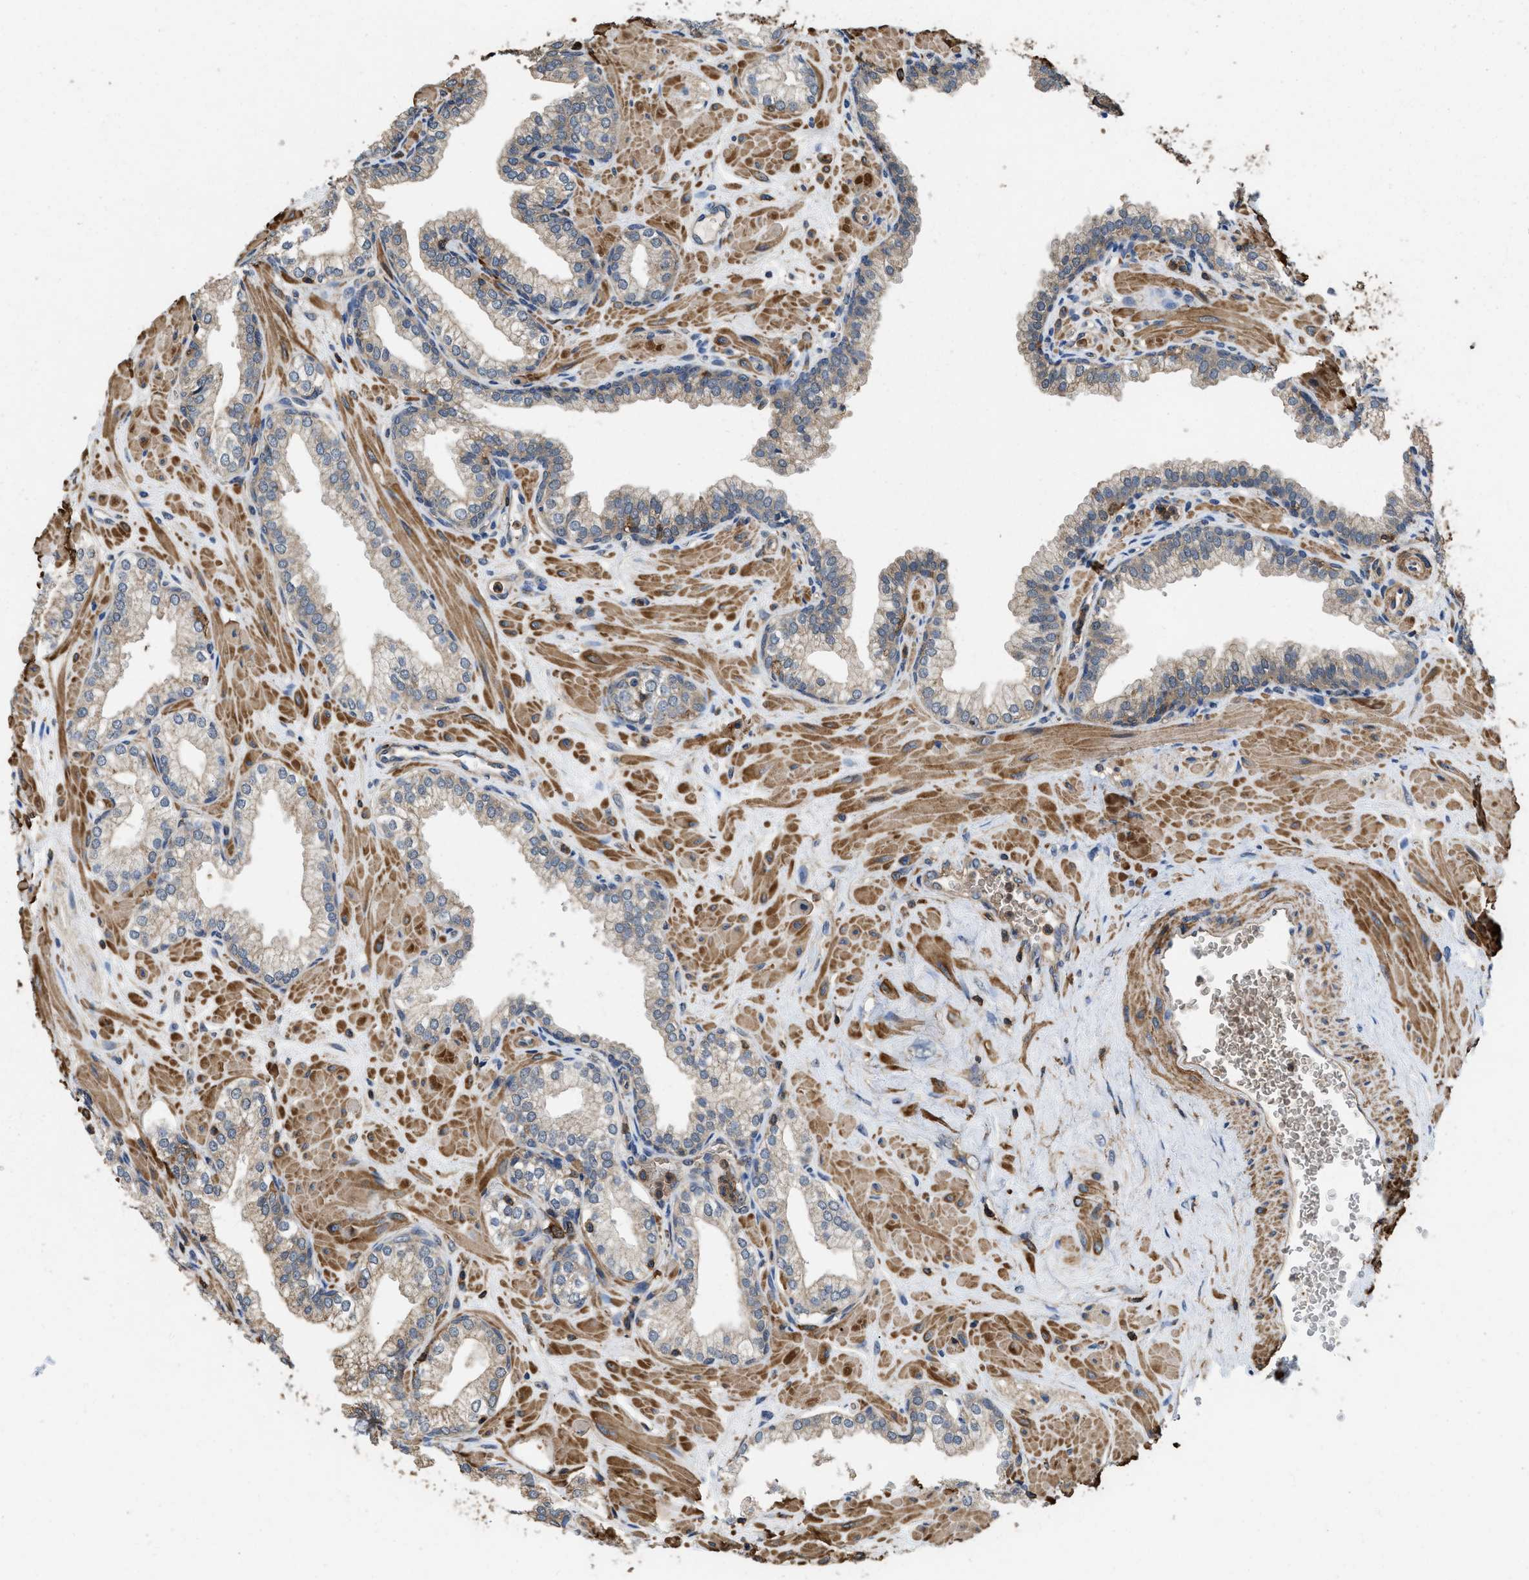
{"staining": {"intensity": "weak", "quantity": ">75%", "location": "cytoplasmic/membranous"}, "tissue": "prostate", "cell_type": "Glandular cells", "image_type": "normal", "snomed": [{"axis": "morphology", "description": "Normal tissue, NOS"}, {"axis": "morphology", "description": "Urothelial carcinoma, Low grade"}, {"axis": "topography", "description": "Urinary bladder"}, {"axis": "topography", "description": "Prostate"}], "caption": "A high-resolution photomicrograph shows immunohistochemistry staining of normal prostate, which exhibits weak cytoplasmic/membranous staining in about >75% of glandular cells. The protein is shown in brown color, while the nuclei are stained blue.", "gene": "LINGO2", "patient": {"sex": "male", "age": 60}}